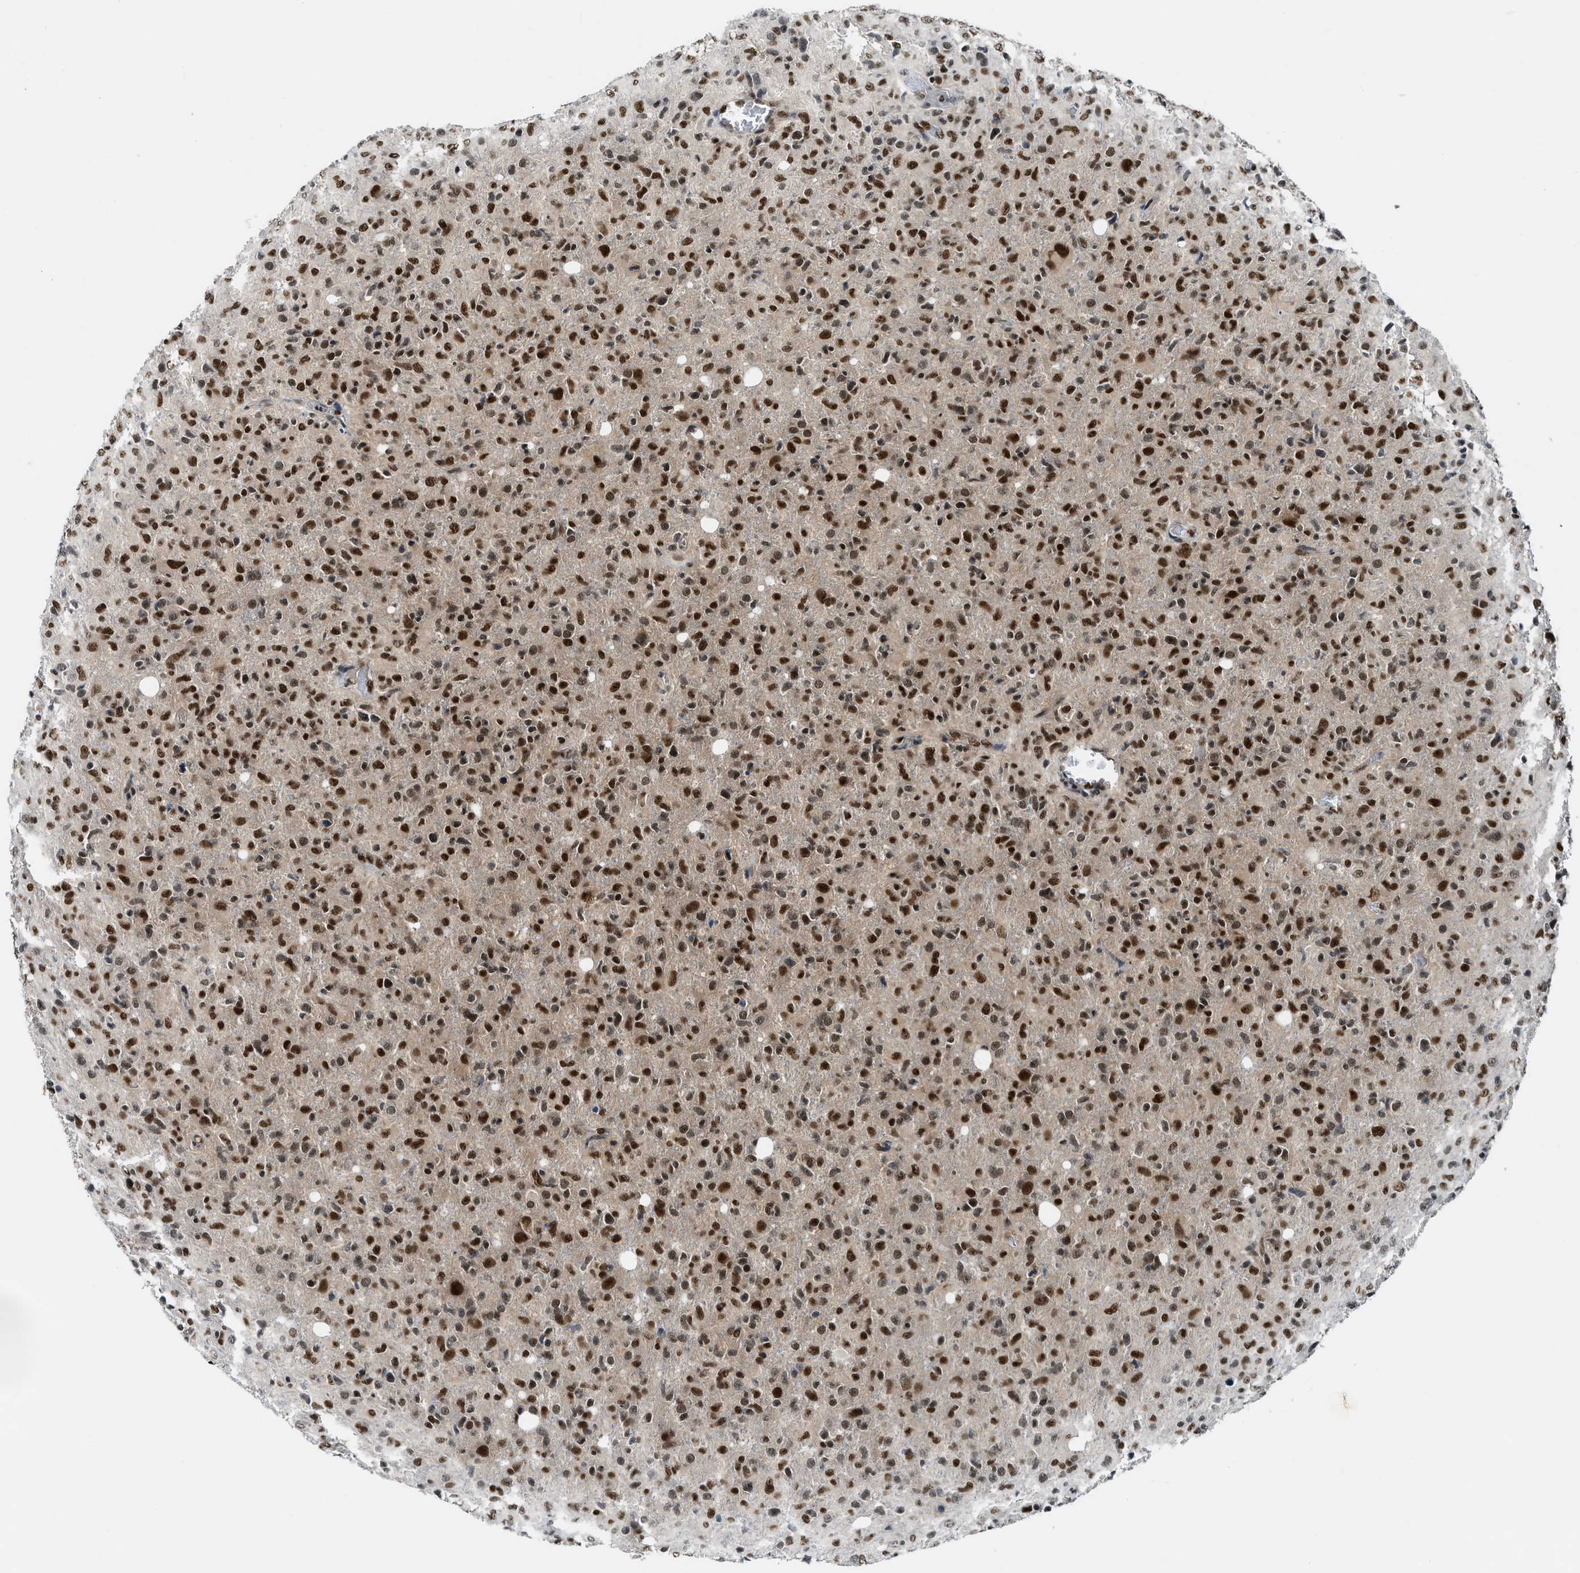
{"staining": {"intensity": "strong", "quantity": ">75%", "location": "nuclear"}, "tissue": "glioma", "cell_type": "Tumor cells", "image_type": "cancer", "snomed": [{"axis": "morphology", "description": "Glioma, malignant, High grade"}, {"axis": "topography", "description": "Brain"}], "caption": "Immunohistochemical staining of high-grade glioma (malignant) shows strong nuclear protein expression in about >75% of tumor cells. The protein is shown in brown color, while the nuclei are stained blue.", "gene": "NCOA1", "patient": {"sex": "female", "age": 57}}